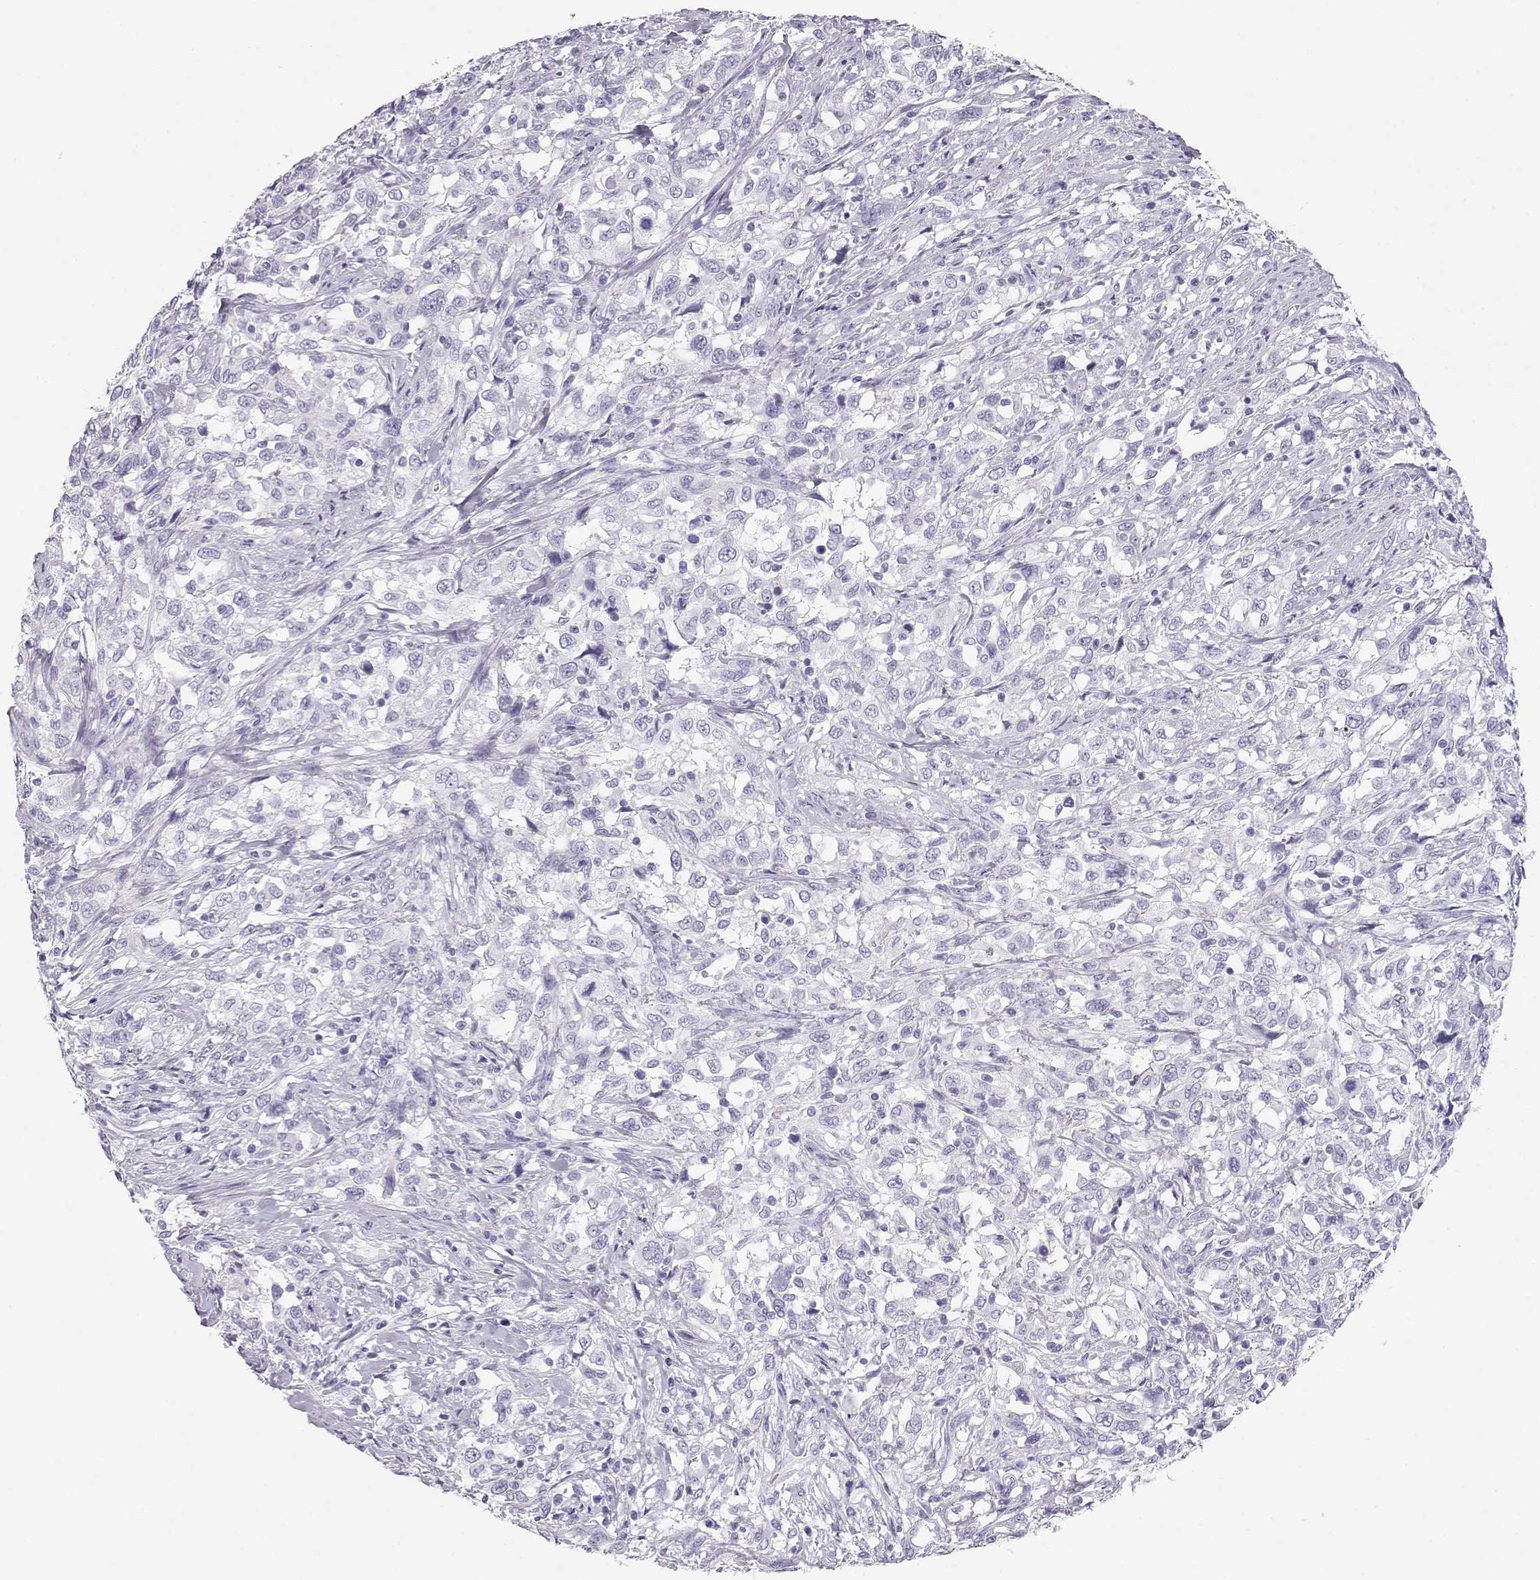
{"staining": {"intensity": "negative", "quantity": "none", "location": "none"}, "tissue": "urothelial cancer", "cell_type": "Tumor cells", "image_type": "cancer", "snomed": [{"axis": "morphology", "description": "Urothelial carcinoma, NOS"}, {"axis": "morphology", "description": "Urothelial carcinoma, High grade"}, {"axis": "topography", "description": "Urinary bladder"}], "caption": "Image shows no significant protein positivity in tumor cells of transitional cell carcinoma. The staining is performed using DAB (3,3'-diaminobenzidine) brown chromogen with nuclei counter-stained in using hematoxylin.", "gene": "MAGEC1", "patient": {"sex": "female", "age": 64}}